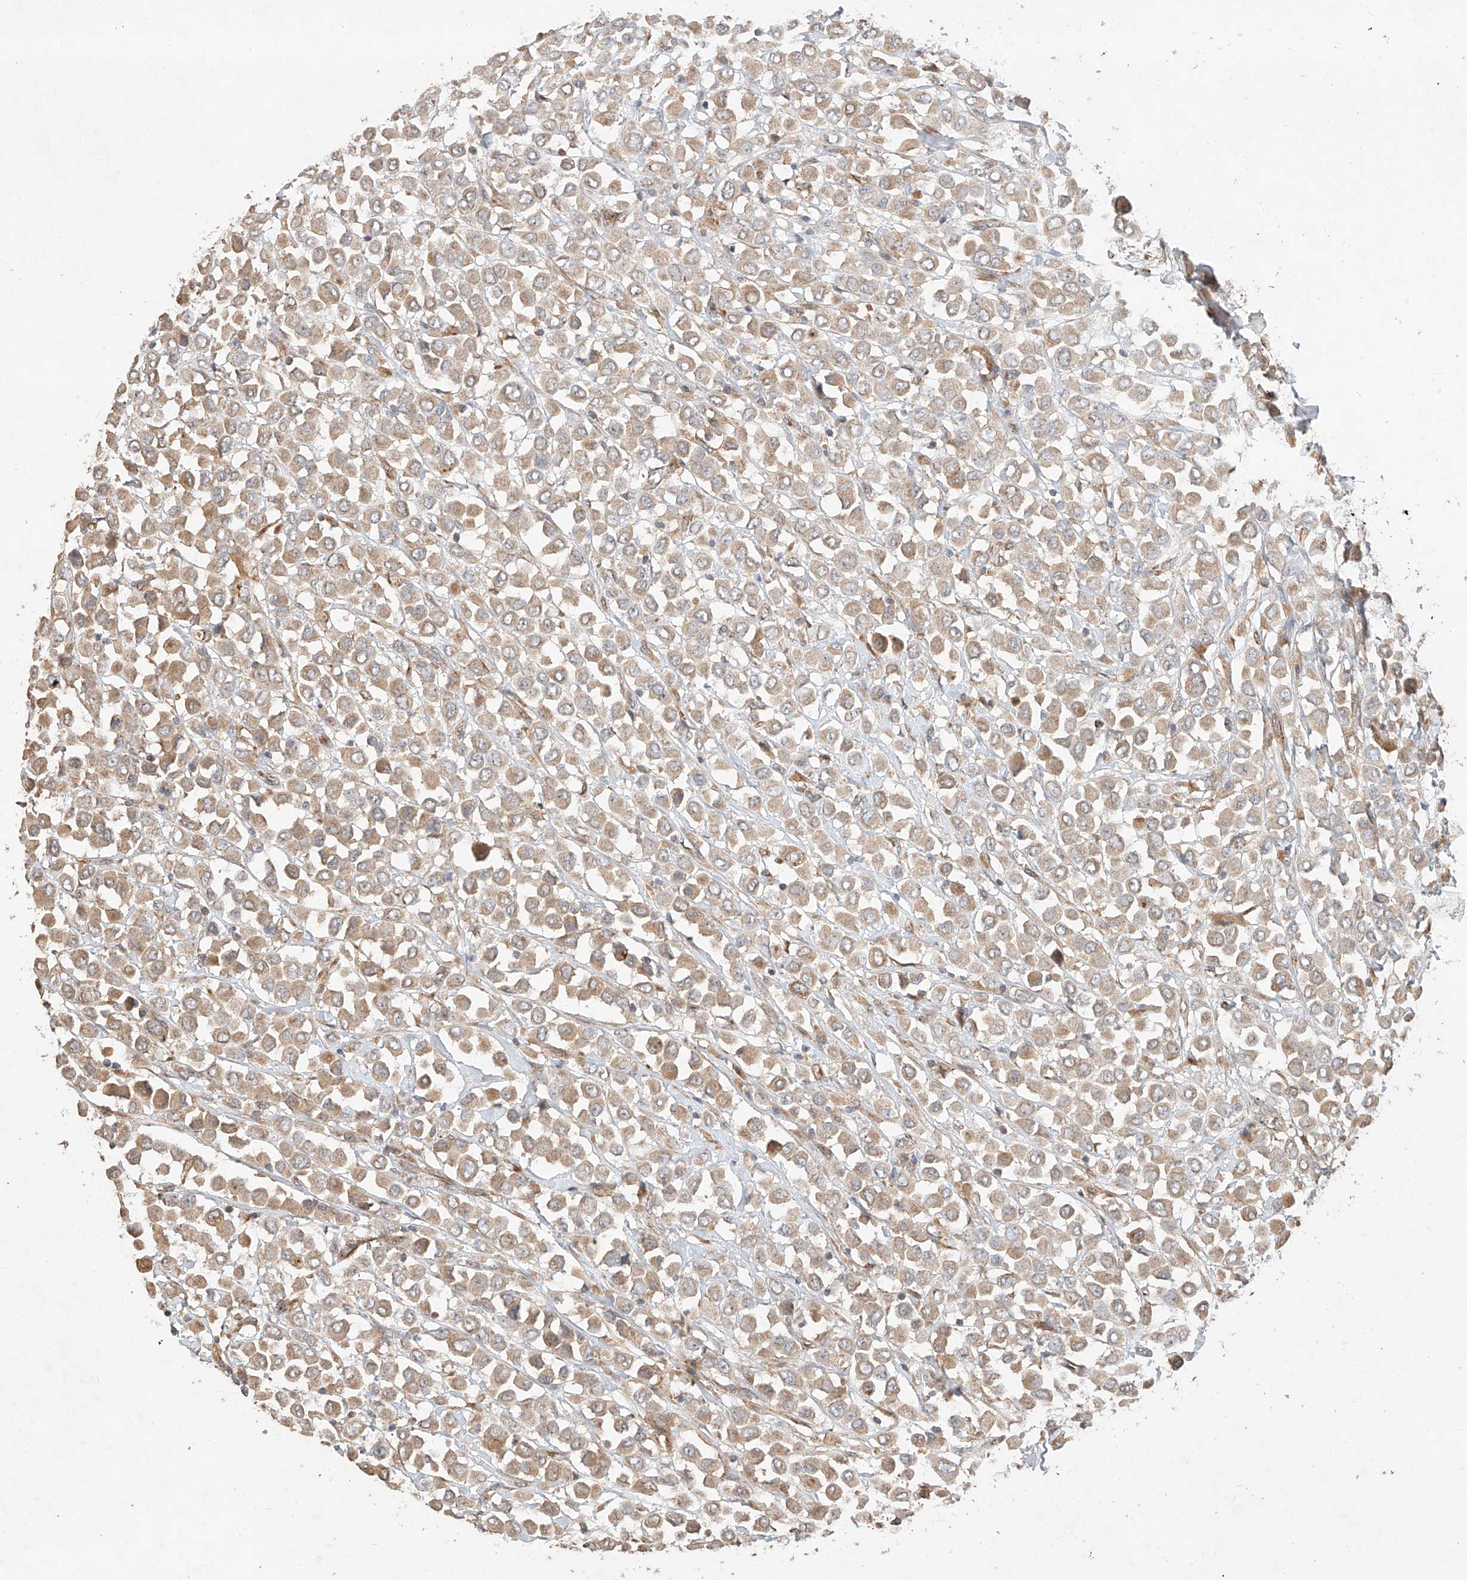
{"staining": {"intensity": "moderate", "quantity": ">75%", "location": "cytoplasmic/membranous"}, "tissue": "breast cancer", "cell_type": "Tumor cells", "image_type": "cancer", "snomed": [{"axis": "morphology", "description": "Duct carcinoma"}, {"axis": "topography", "description": "Breast"}], "caption": "IHC micrograph of breast cancer (infiltrating ductal carcinoma) stained for a protein (brown), which demonstrates medium levels of moderate cytoplasmic/membranous expression in approximately >75% of tumor cells.", "gene": "SUSD6", "patient": {"sex": "female", "age": 61}}